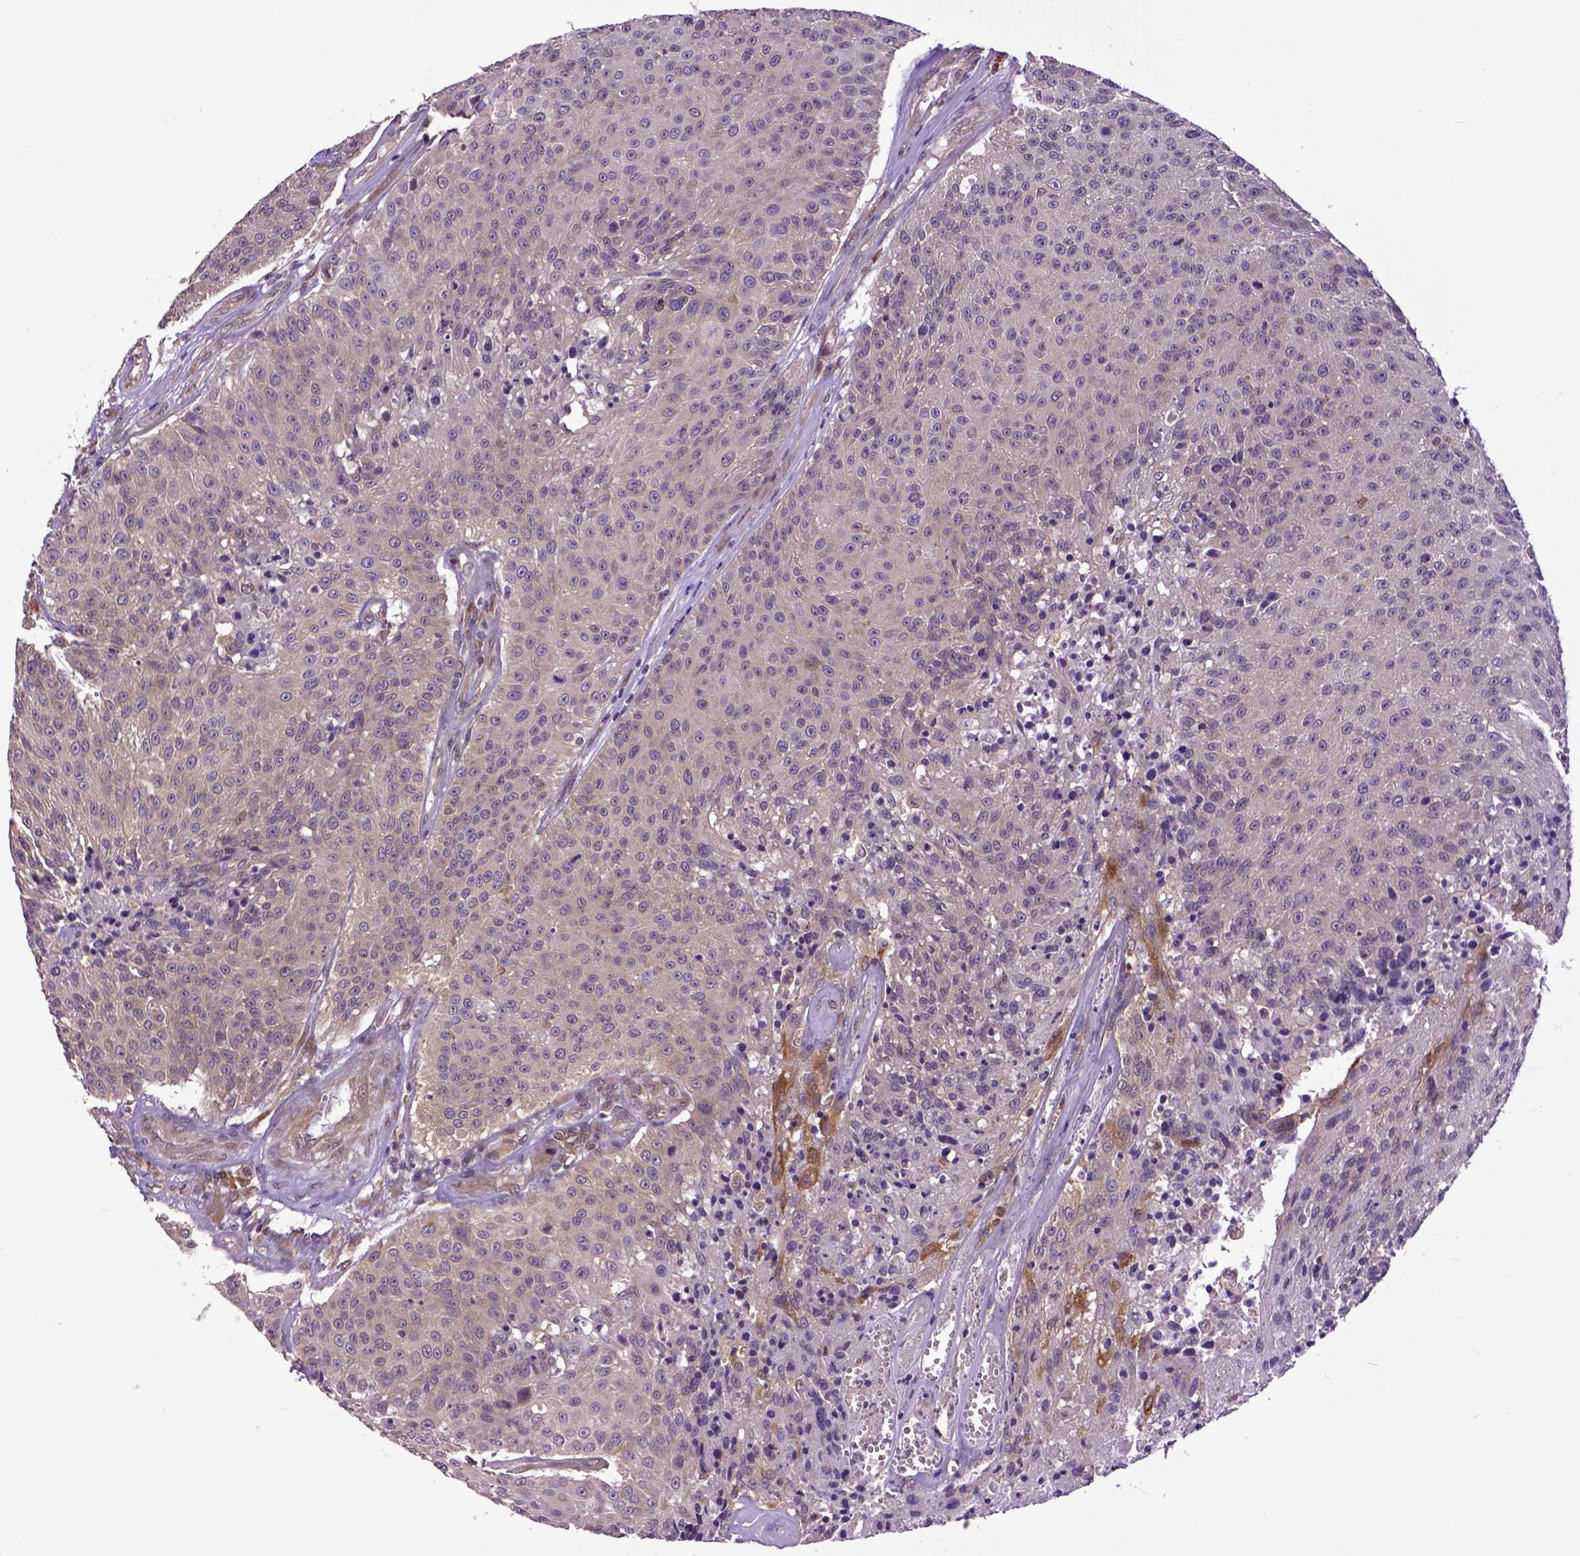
{"staining": {"intensity": "weak", "quantity": "25%-75%", "location": "cytoplasmic/membranous"}, "tissue": "urothelial cancer", "cell_type": "Tumor cells", "image_type": "cancer", "snomed": [{"axis": "morphology", "description": "Urothelial carcinoma, NOS"}, {"axis": "topography", "description": "Urinary bladder"}], "caption": "Transitional cell carcinoma stained with a brown dye displays weak cytoplasmic/membranous positive expression in approximately 25%-75% of tumor cells.", "gene": "ARL1", "patient": {"sex": "male", "age": 55}}